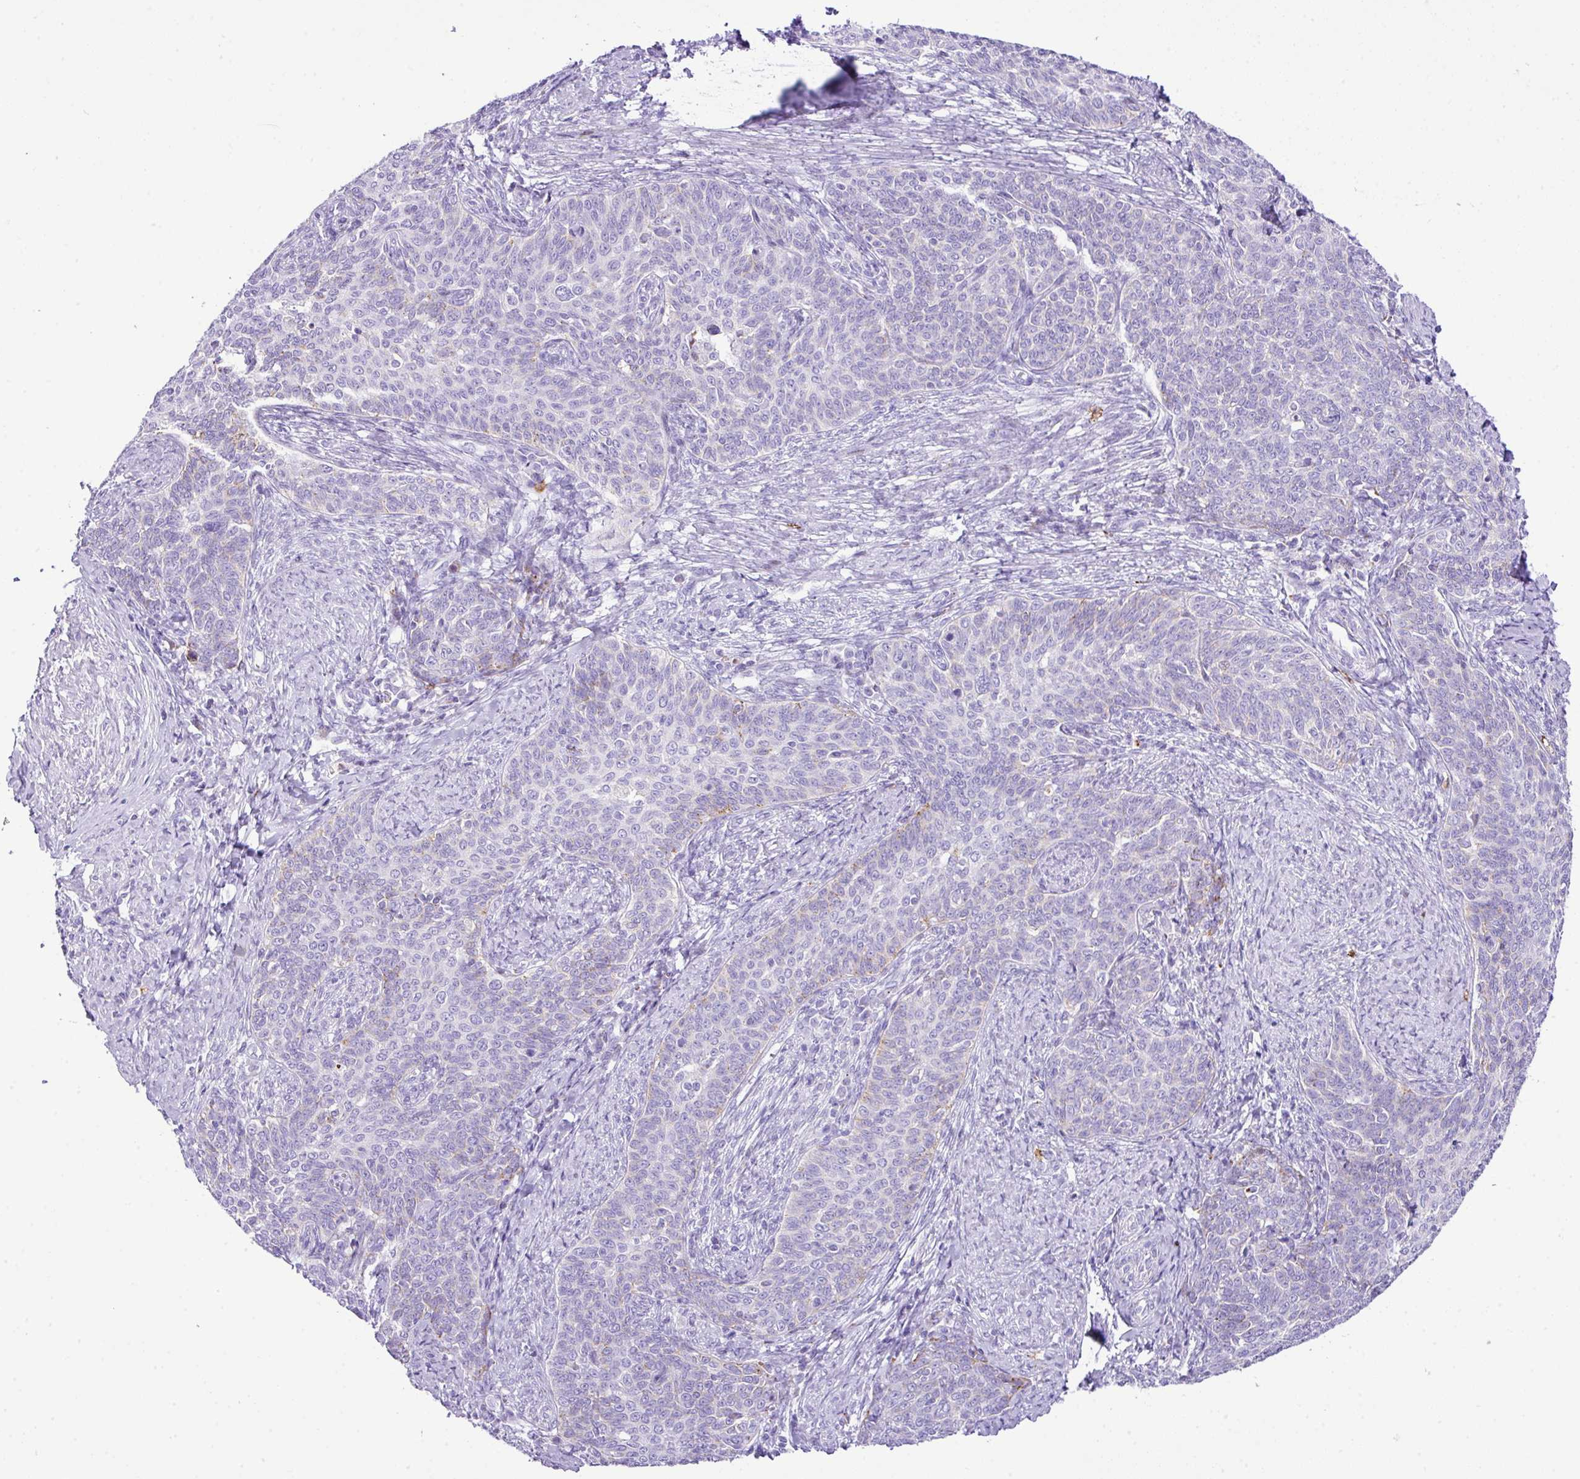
{"staining": {"intensity": "negative", "quantity": "none", "location": "none"}, "tissue": "cervical cancer", "cell_type": "Tumor cells", "image_type": "cancer", "snomed": [{"axis": "morphology", "description": "Squamous cell carcinoma, NOS"}, {"axis": "topography", "description": "Cervix"}], "caption": "Tumor cells show no significant protein expression in squamous cell carcinoma (cervical).", "gene": "RCAN2", "patient": {"sex": "female", "age": 39}}